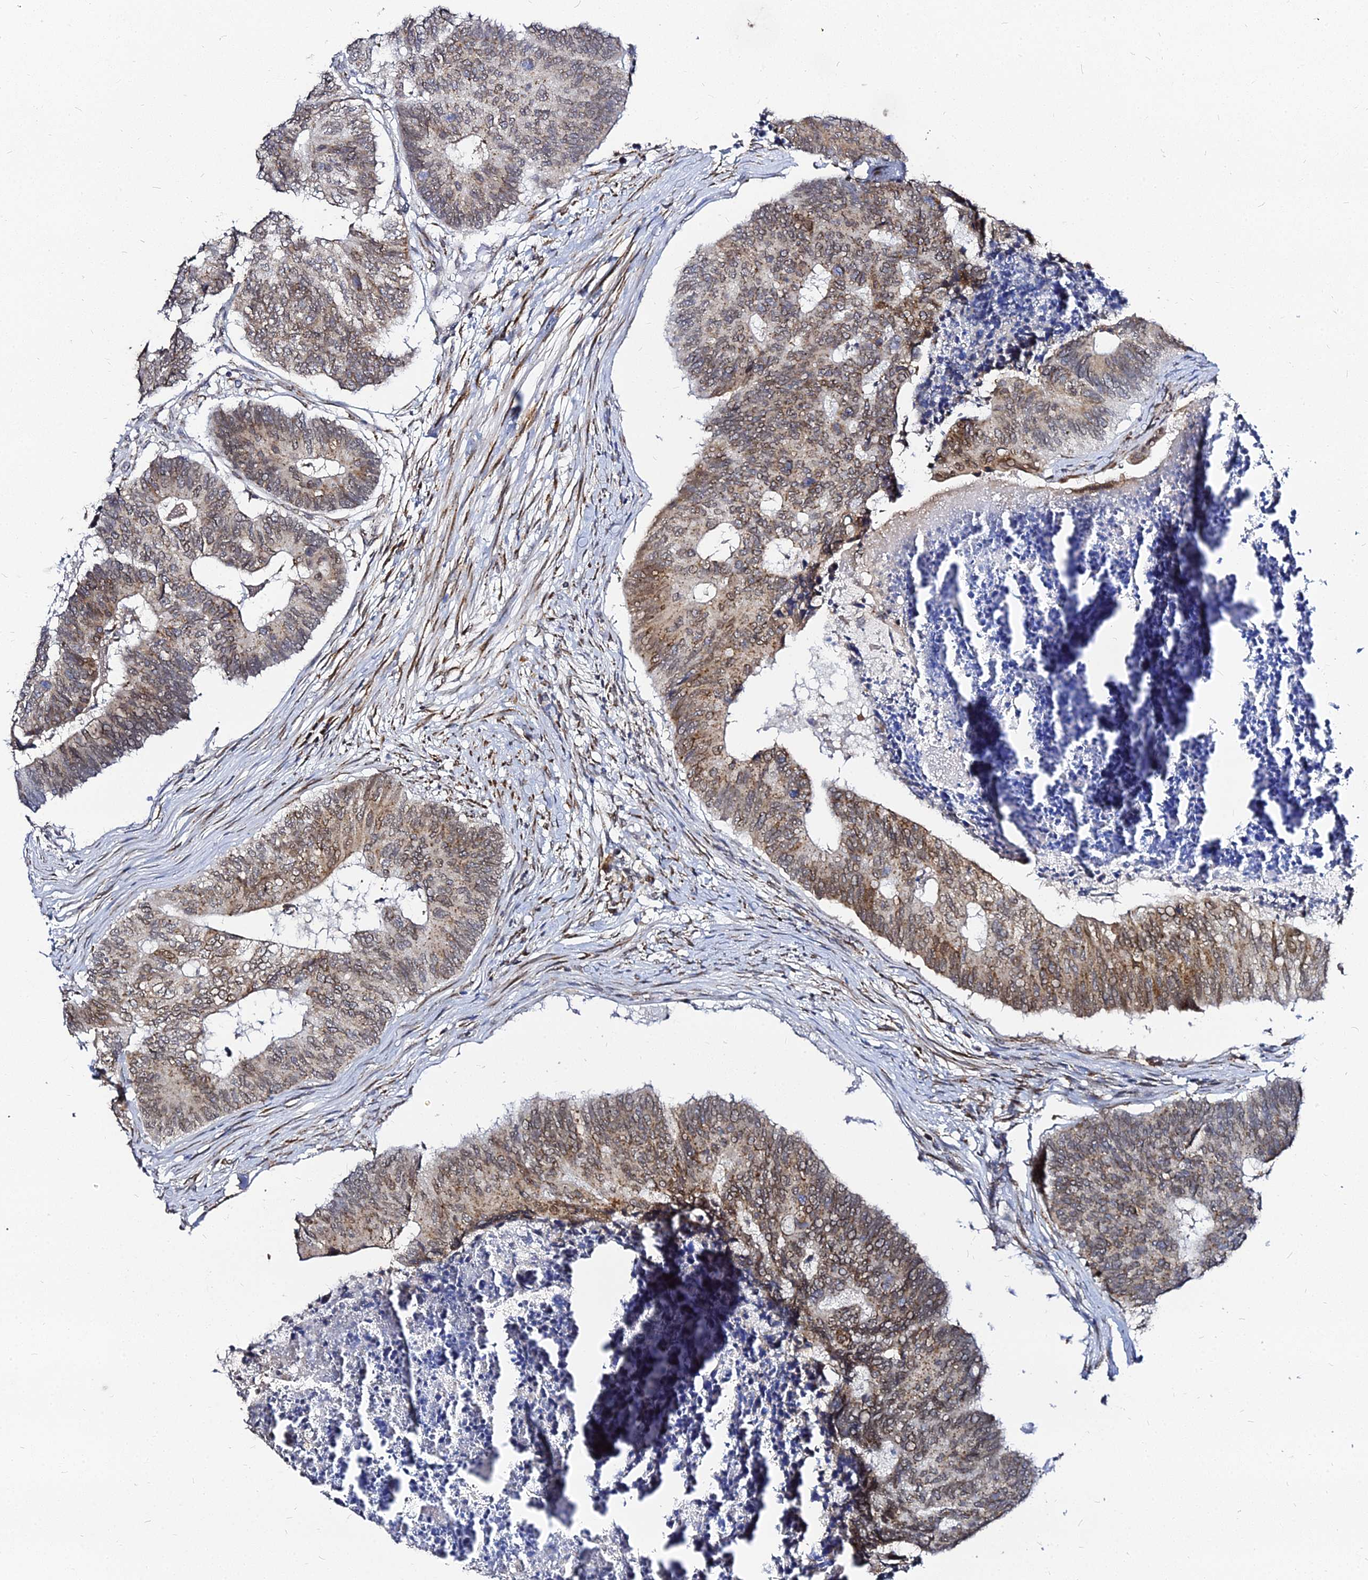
{"staining": {"intensity": "moderate", "quantity": ">75%", "location": "cytoplasmic/membranous,nuclear"}, "tissue": "colorectal cancer", "cell_type": "Tumor cells", "image_type": "cancer", "snomed": [{"axis": "morphology", "description": "Adenocarcinoma, NOS"}, {"axis": "topography", "description": "Colon"}], "caption": "Colorectal adenocarcinoma was stained to show a protein in brown. There is medium levels of moderate cytoplasmic/membranous and nuclear expression in about >75% of tumor cells. The staining was performed using DAB, with brown indicating positive protein expression. Nuclei are stained blue with hematoxylin.", "gene": "RNF121", "patient": {"sex": "female", "age": 67}}